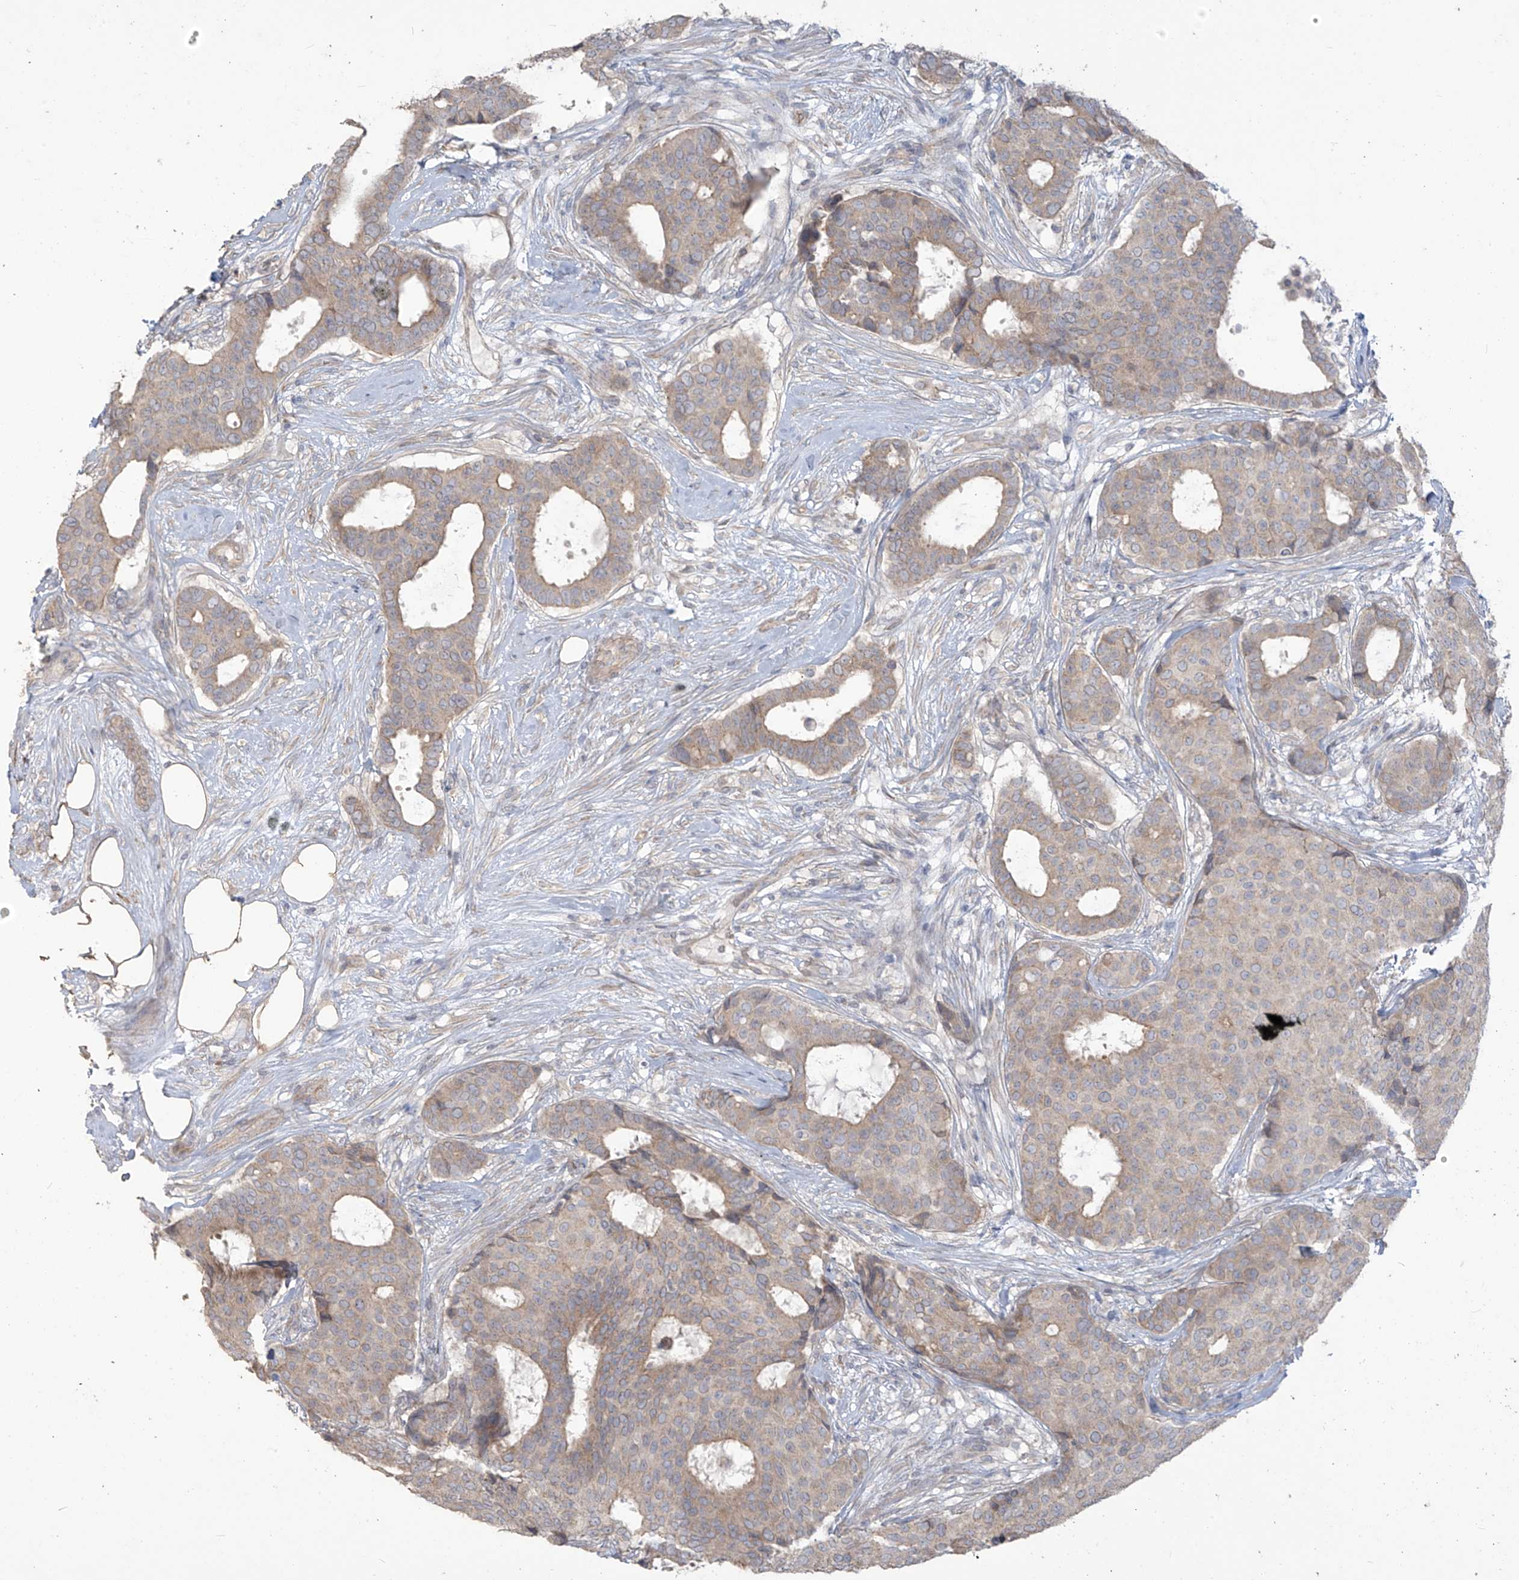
{"staining": {"intensity": "weak", "quantity": "25%-75%", "location": "cytoplasmic/membranous"}, "tissue": "breast cancer", "cell_type": "Tumor cells", "image_type": "cancer", "snomed": [{"axis": "morphology", "description": "Duct carcinoma"}, {"axis": "topography", "description": "Breast"}], "caption": "Immunohistochemical staining of breast invasive ductal carcinoma shows low levels of weak cytoplasmic/membranous staining in about 25%-75% of tumor cells.", "gene": "MAGIX", "patient": {"sex": "female", "age": 75}}